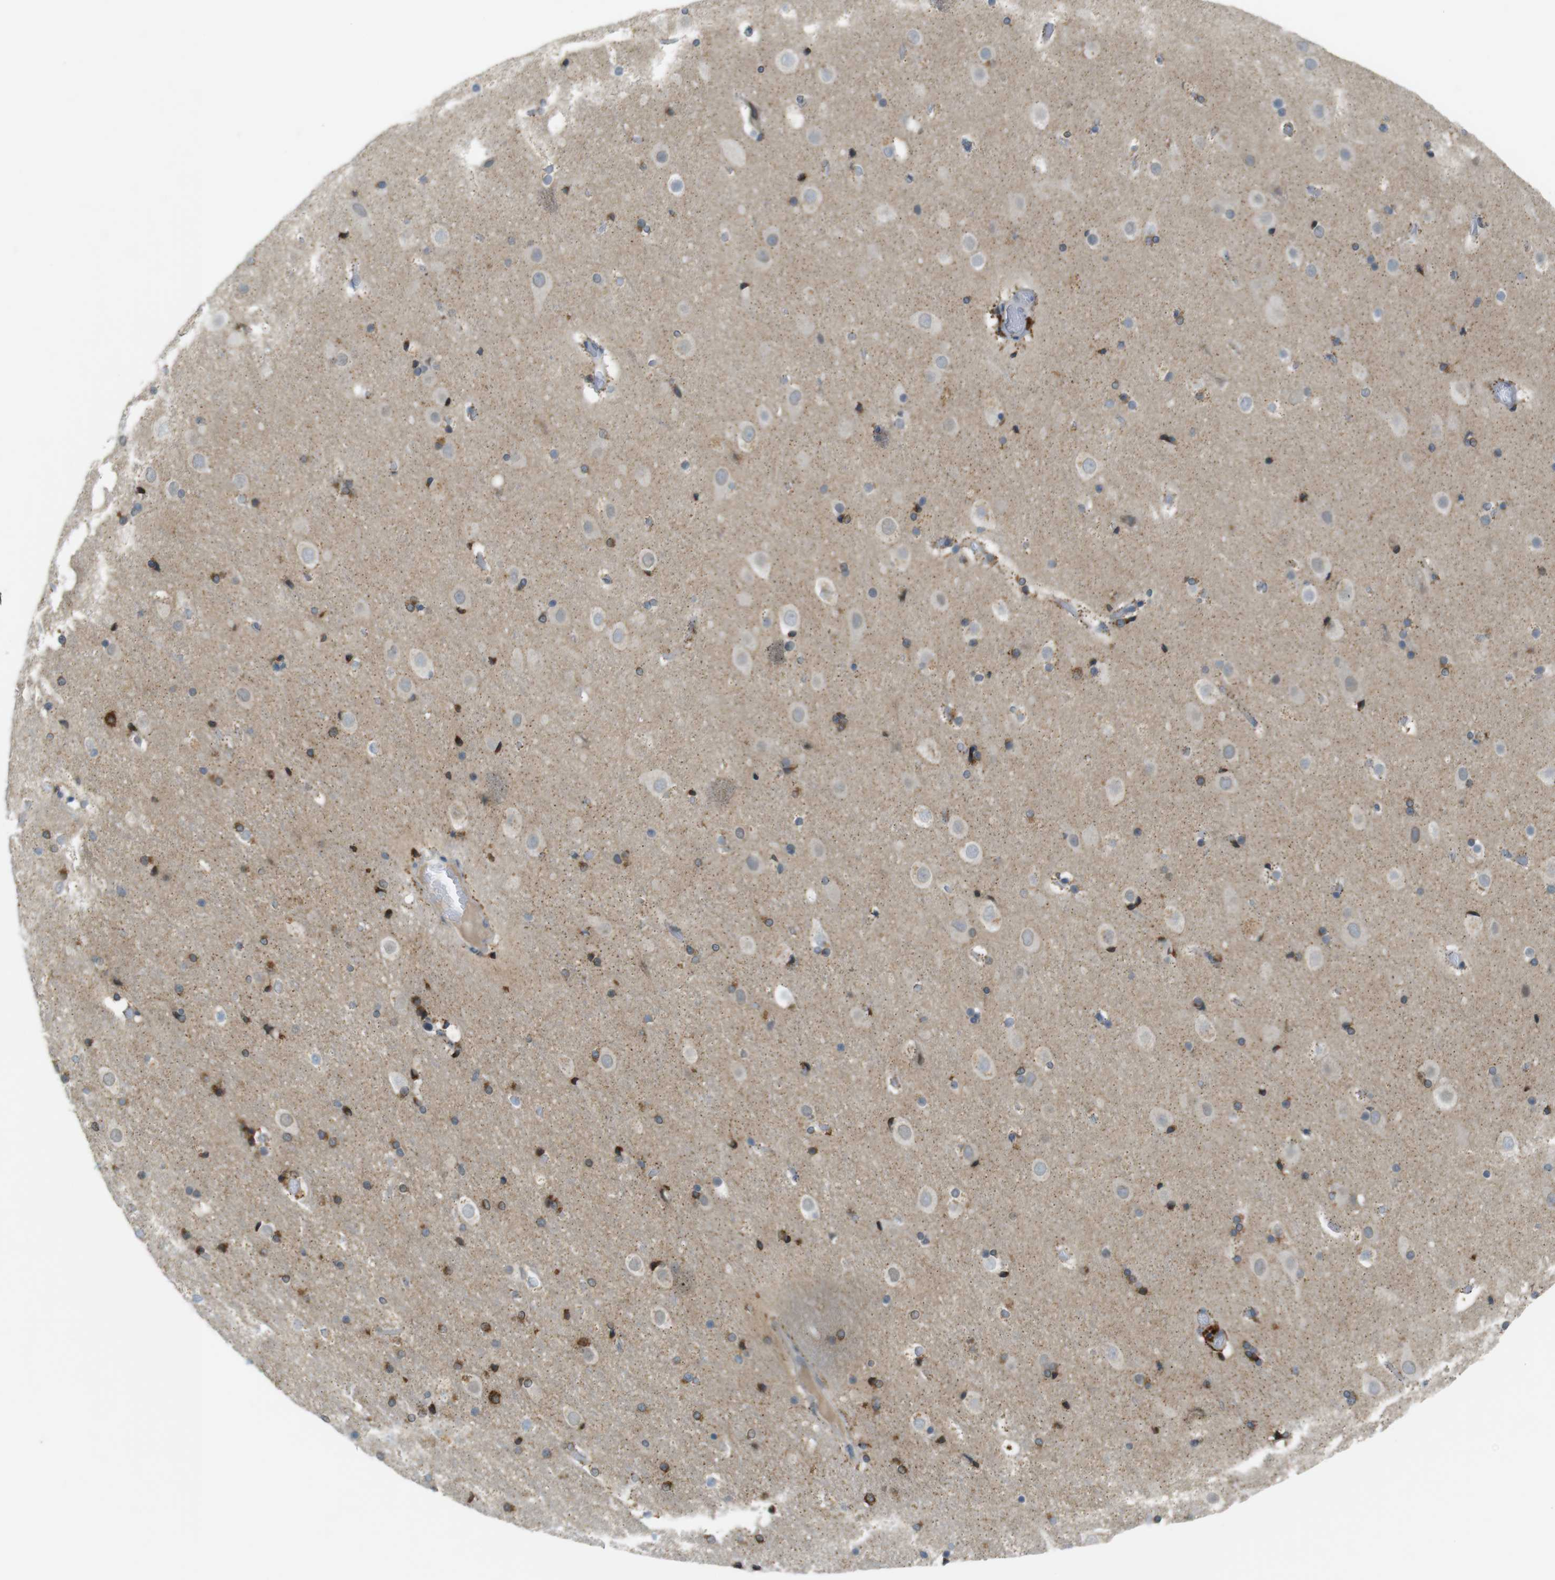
{"staining": {"intensity": "negative", "quantity": "none", "location": "none"}, "tissue": "cerebral cortex", "cell_type": "Endothelial cells", "image_type": "normal", "snomed": [{"axis": "morphology", "description": "Normal tissue, NOS"}, {"axis": "topography", "description": "Cerebral cortex"}], "caption": "High magnification brightfield microscopy of unremarkable cerebral cortex stained with DAB (3,3'-diaminobenzidine) (brown) and counterstained with hematoxylin (blue): endothelial cells show no significant positivity. (Brightfield microscopy of DAB (3,3'-diaminobenzidine) IHC at high magnification).", "gene": "UGT8", "patient": {"sex": "male", "age": 57}}